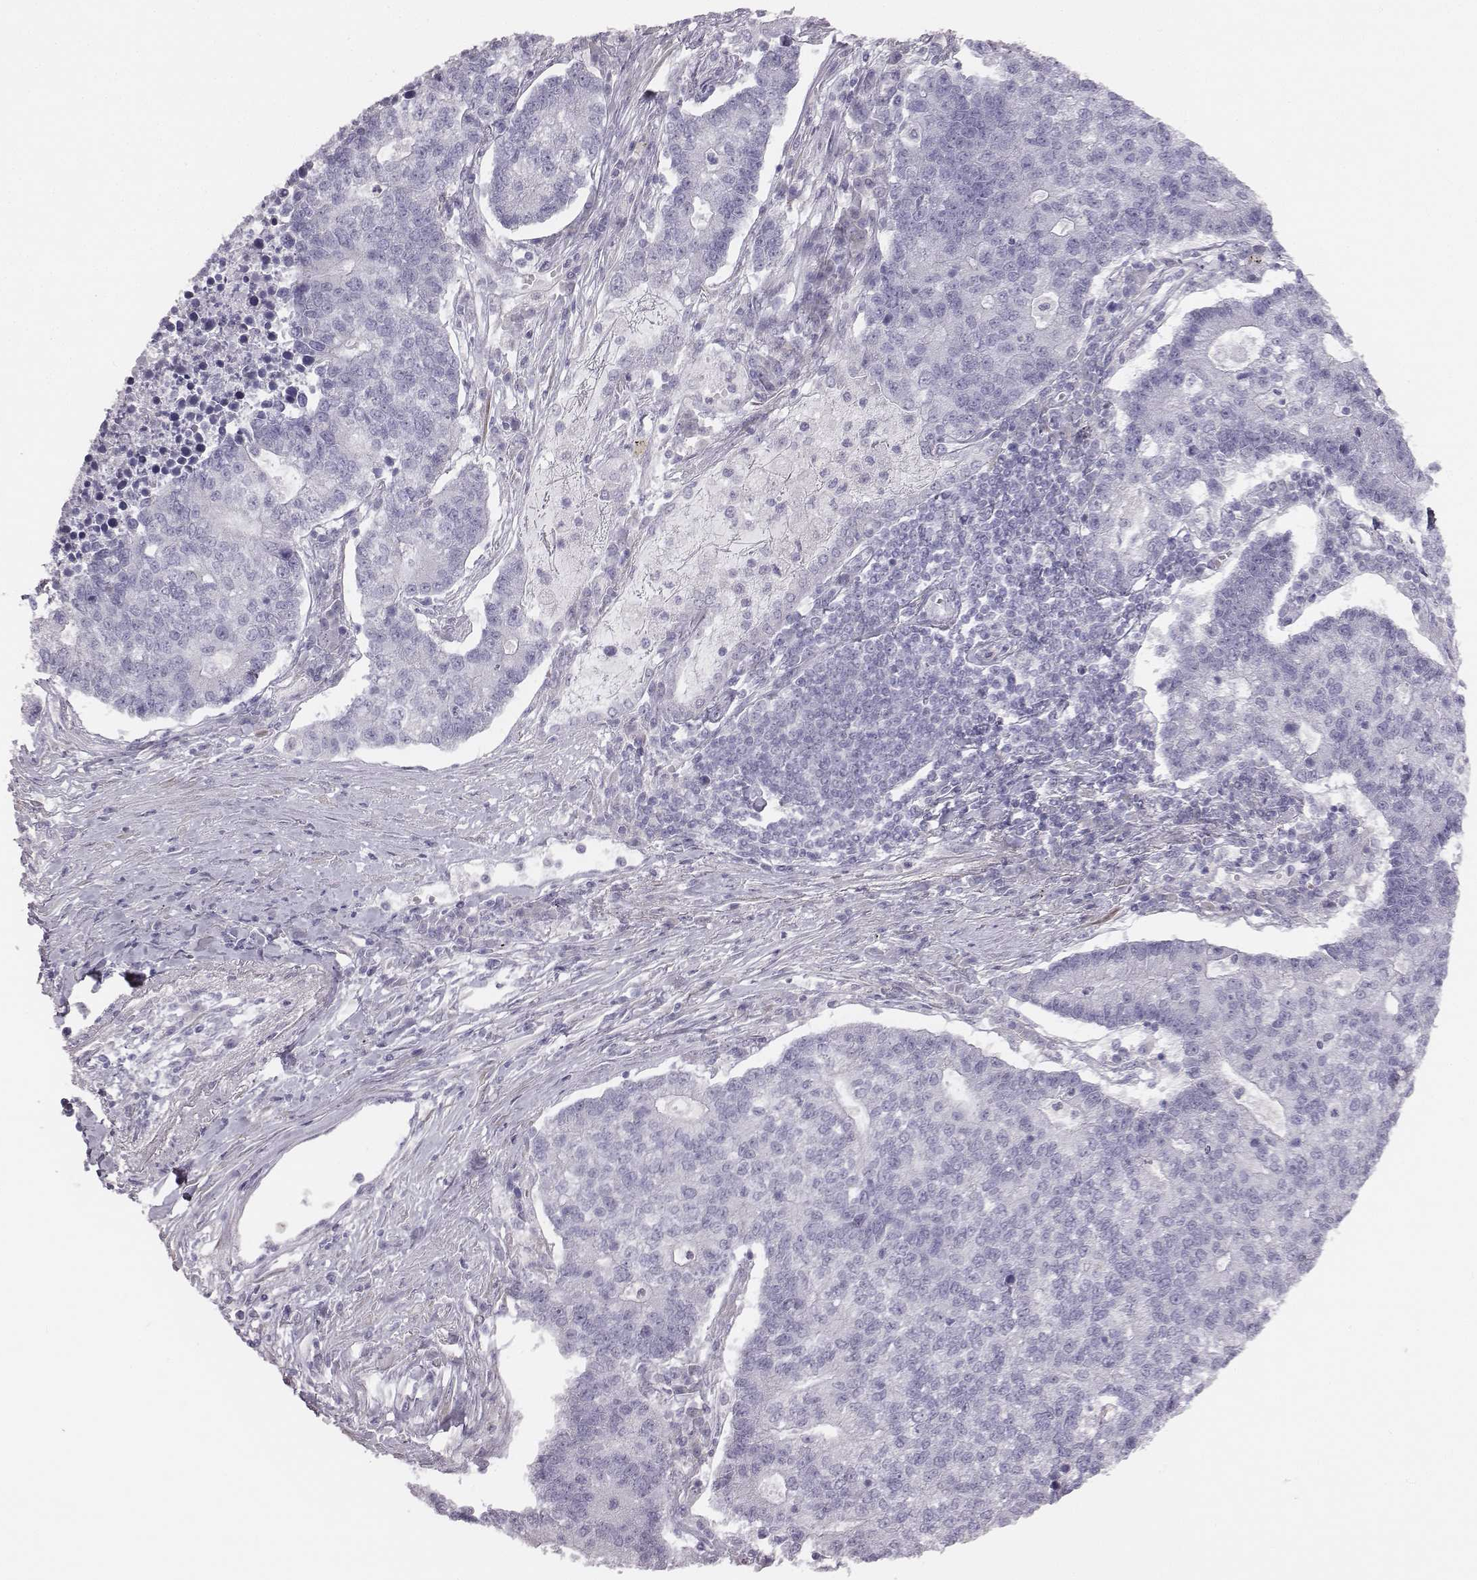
{"staining": {"intensity": "negative", "quantity": "none", "location": "none"}, "tissue": "lung cancer", "cell_type": "Tumor cells", "image_type": "cancer", "snomed": [{"axis": "morphology", "description": "Adenocarcinoma, NOS"}, {"axis": "topography", "description": "Lung"}], "caption": "There is no significant positivity in tumor cells of lung adenocarcinoma.", "gene": "GUCA1A", "patient": {"sex": "male", "age": 57}}